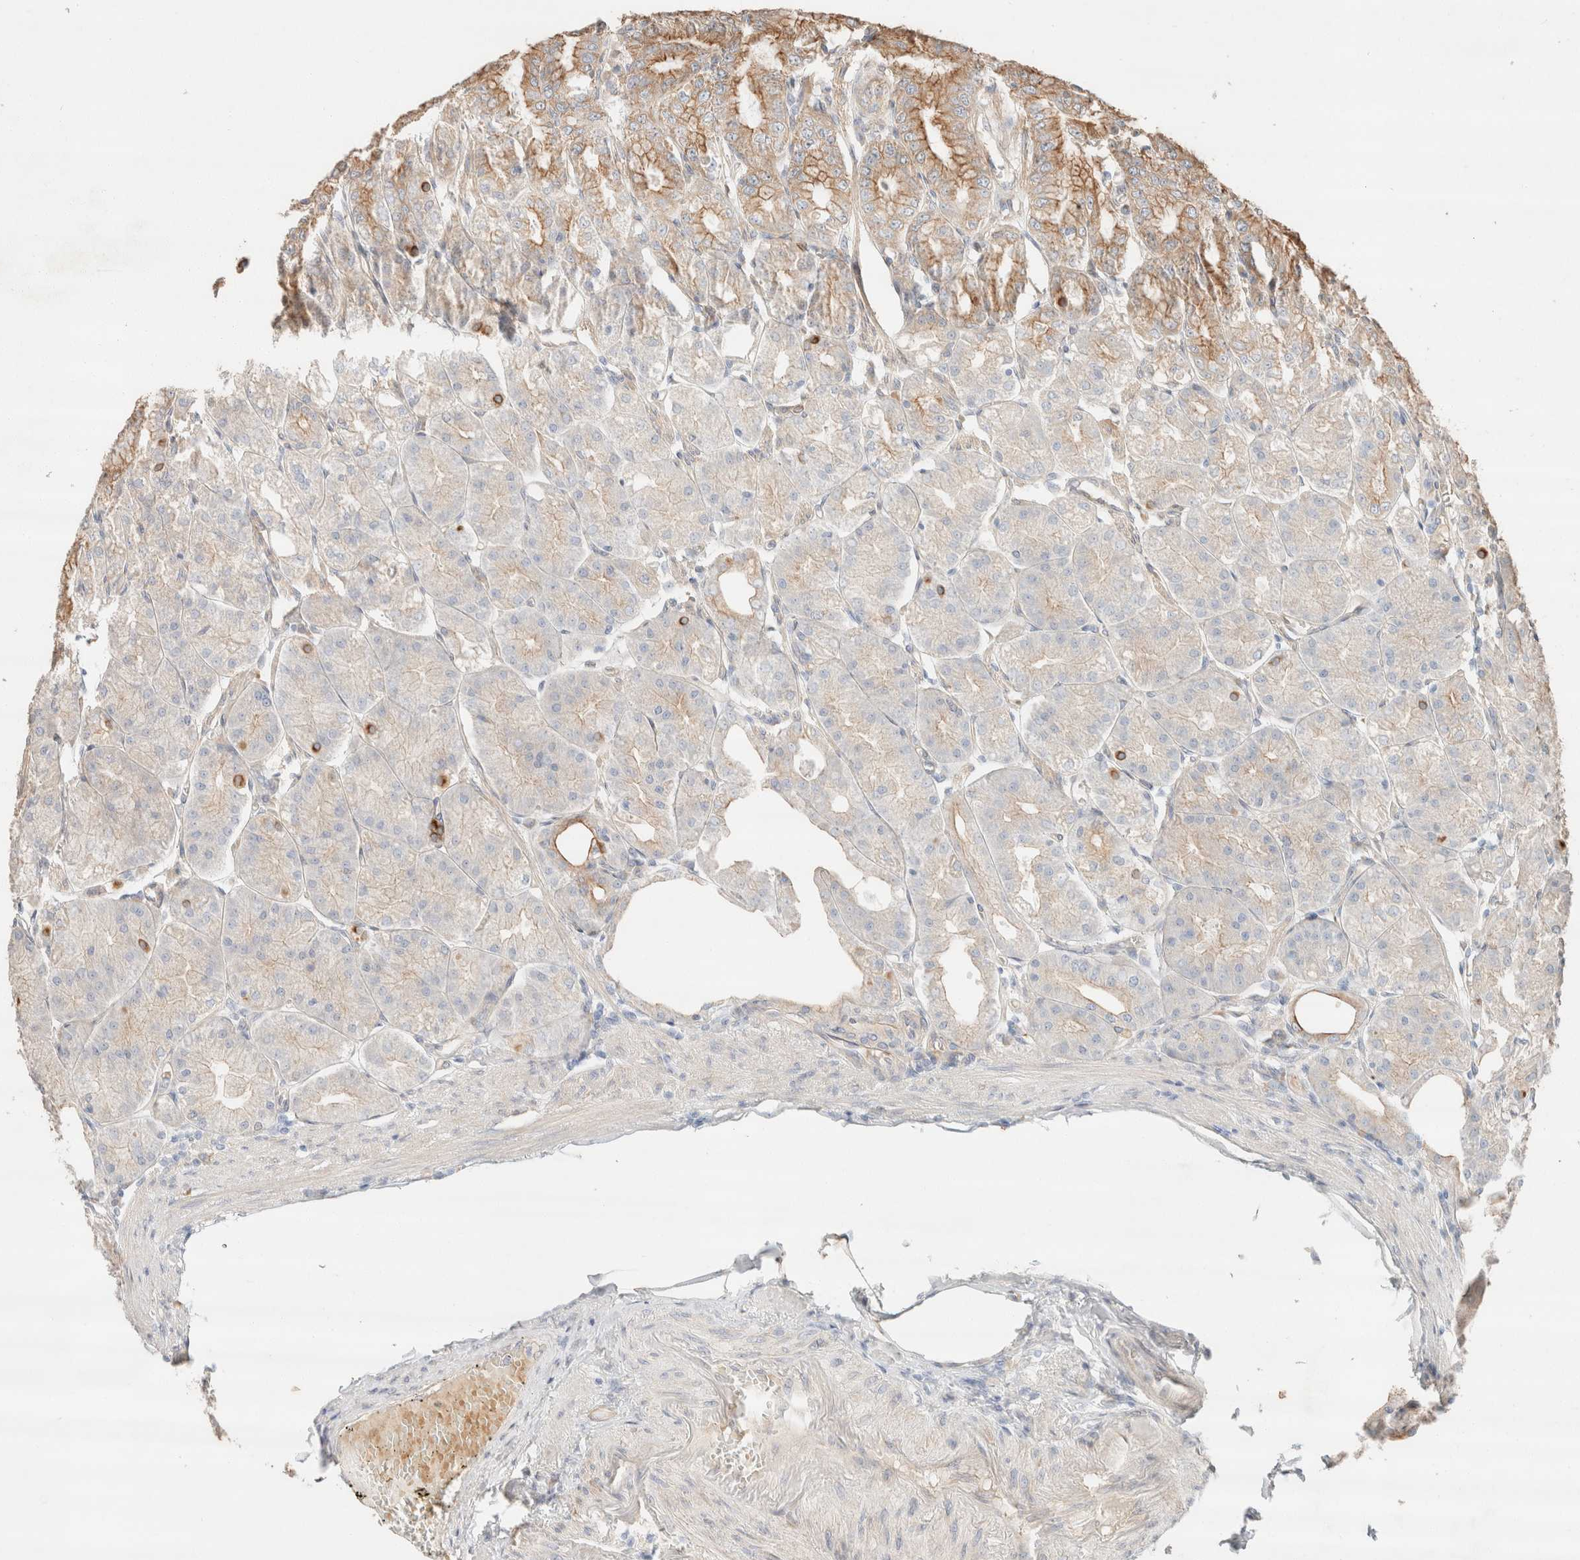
{"staining": {"intensity": "strong", "quantity": "<25%", "location": "cytoplasmic/membranous"}, "tissue": "stomach", "cell_type": "Glandular cells", "image_type": "normal", "snomed": [{"axis": "morphology", "description": "Normal tissue, NOS"}, {"axis": "topography", "description": "Stomach, lower"}], "caption": "This histopathology image shows IHC staining of unremarkable human stomach, with medium strong cytoplasmic/membranous expression in about <25% of glandular cells.", "gene": "CSNK1E", "patient": {"sex": "male", "age": 71}}